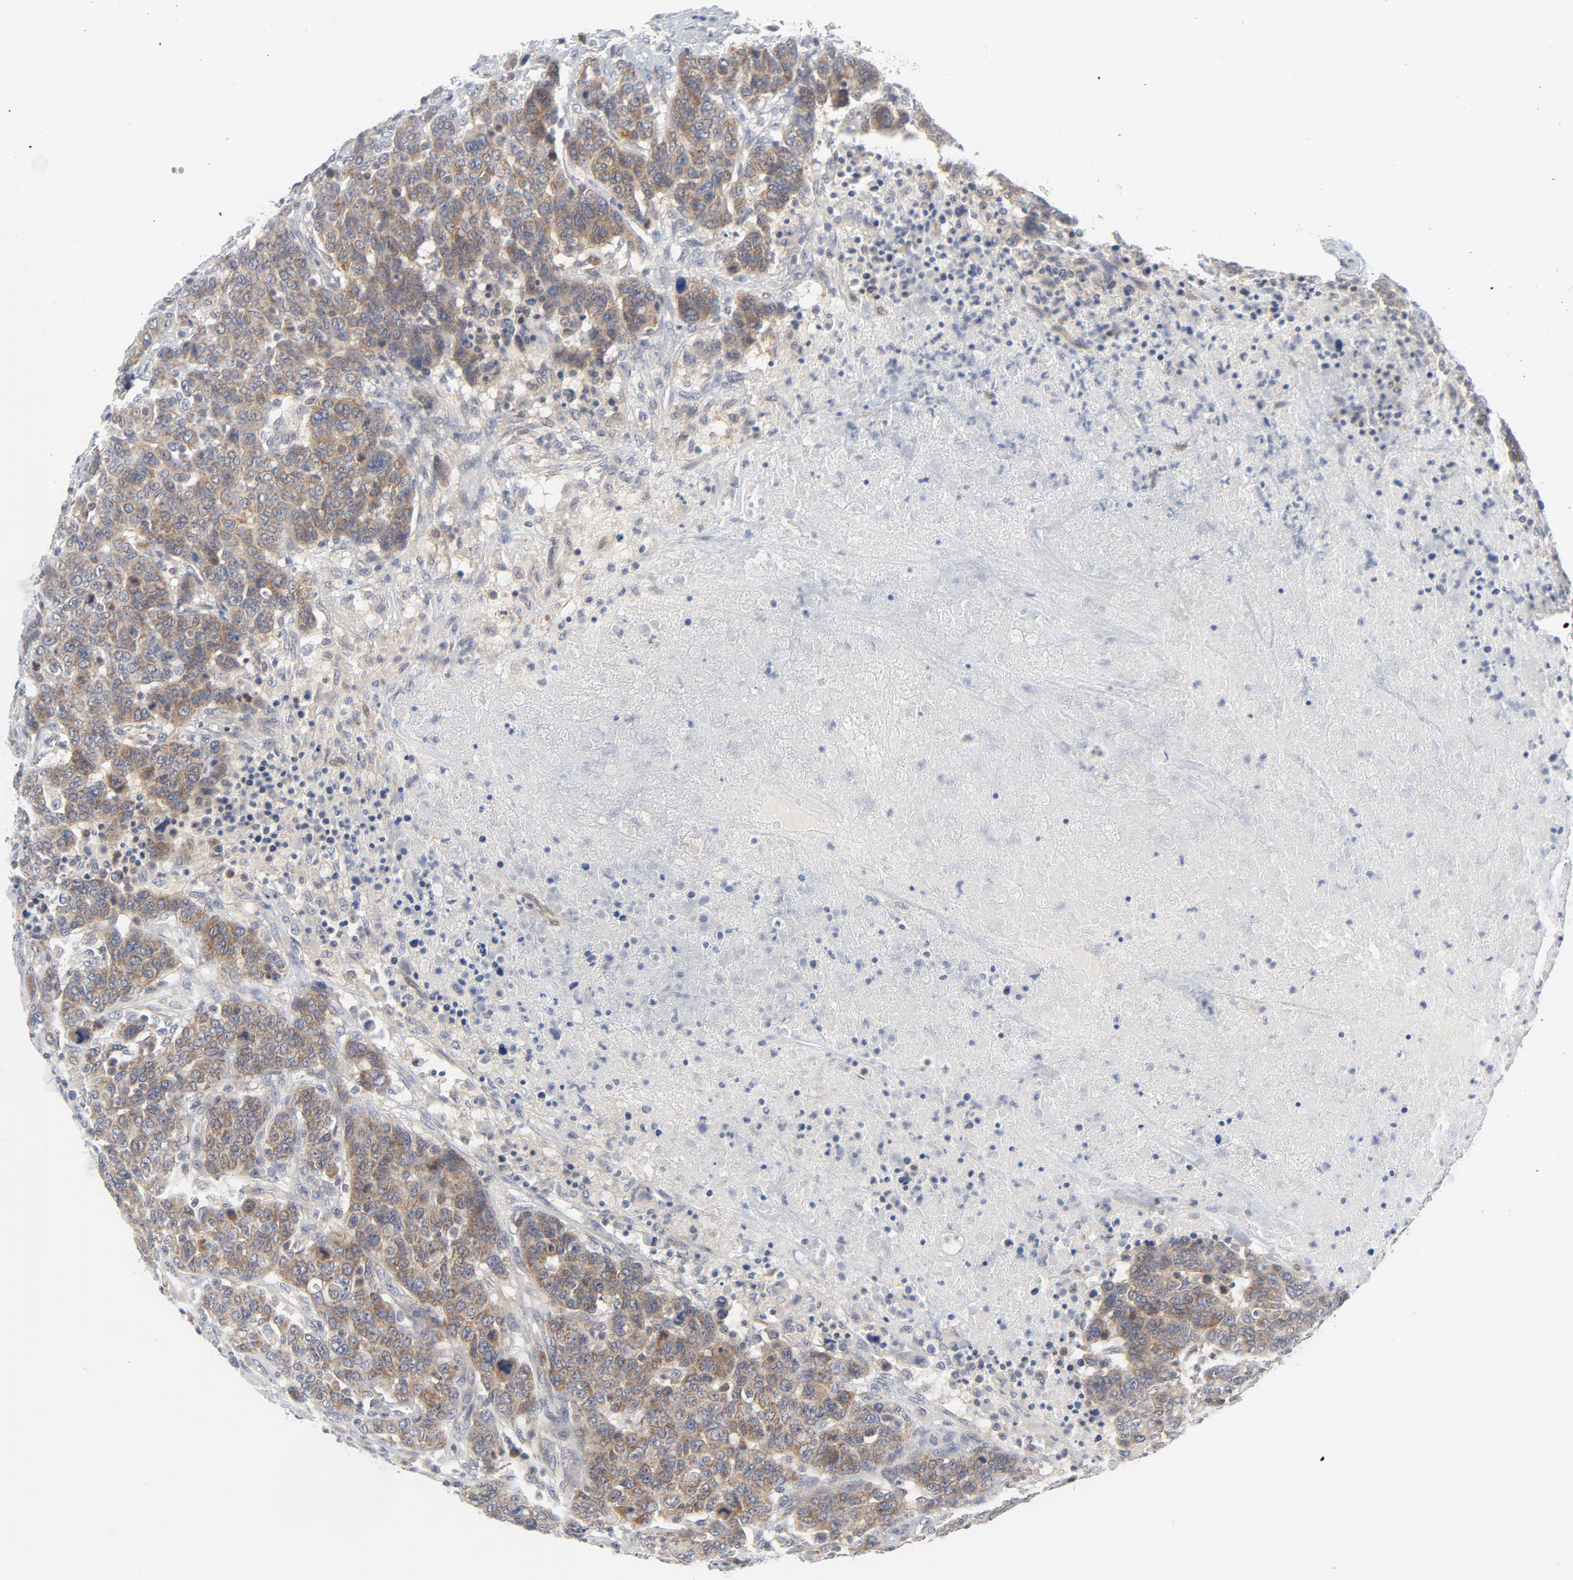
{"staining": {"intensity": "moderate", "quantity": ">75%", "location": "cytoplasmic/membranous"}, "tissue": "breast cancer", "cell_type": "Tumor cells", "image_type": "cancer", "snomed": [{"axis": "morphology", "description": "Duct carcinoma"}, {"axis": "topography", "description": "Breast"}], "caption": "Protein analysis of breast cancer tissue shows moderate cytoplasmic/membranous positivity in approximately >75% of tumor cells.", "gene": "BAD", "patient": {"sex": "female", "age": 37}}